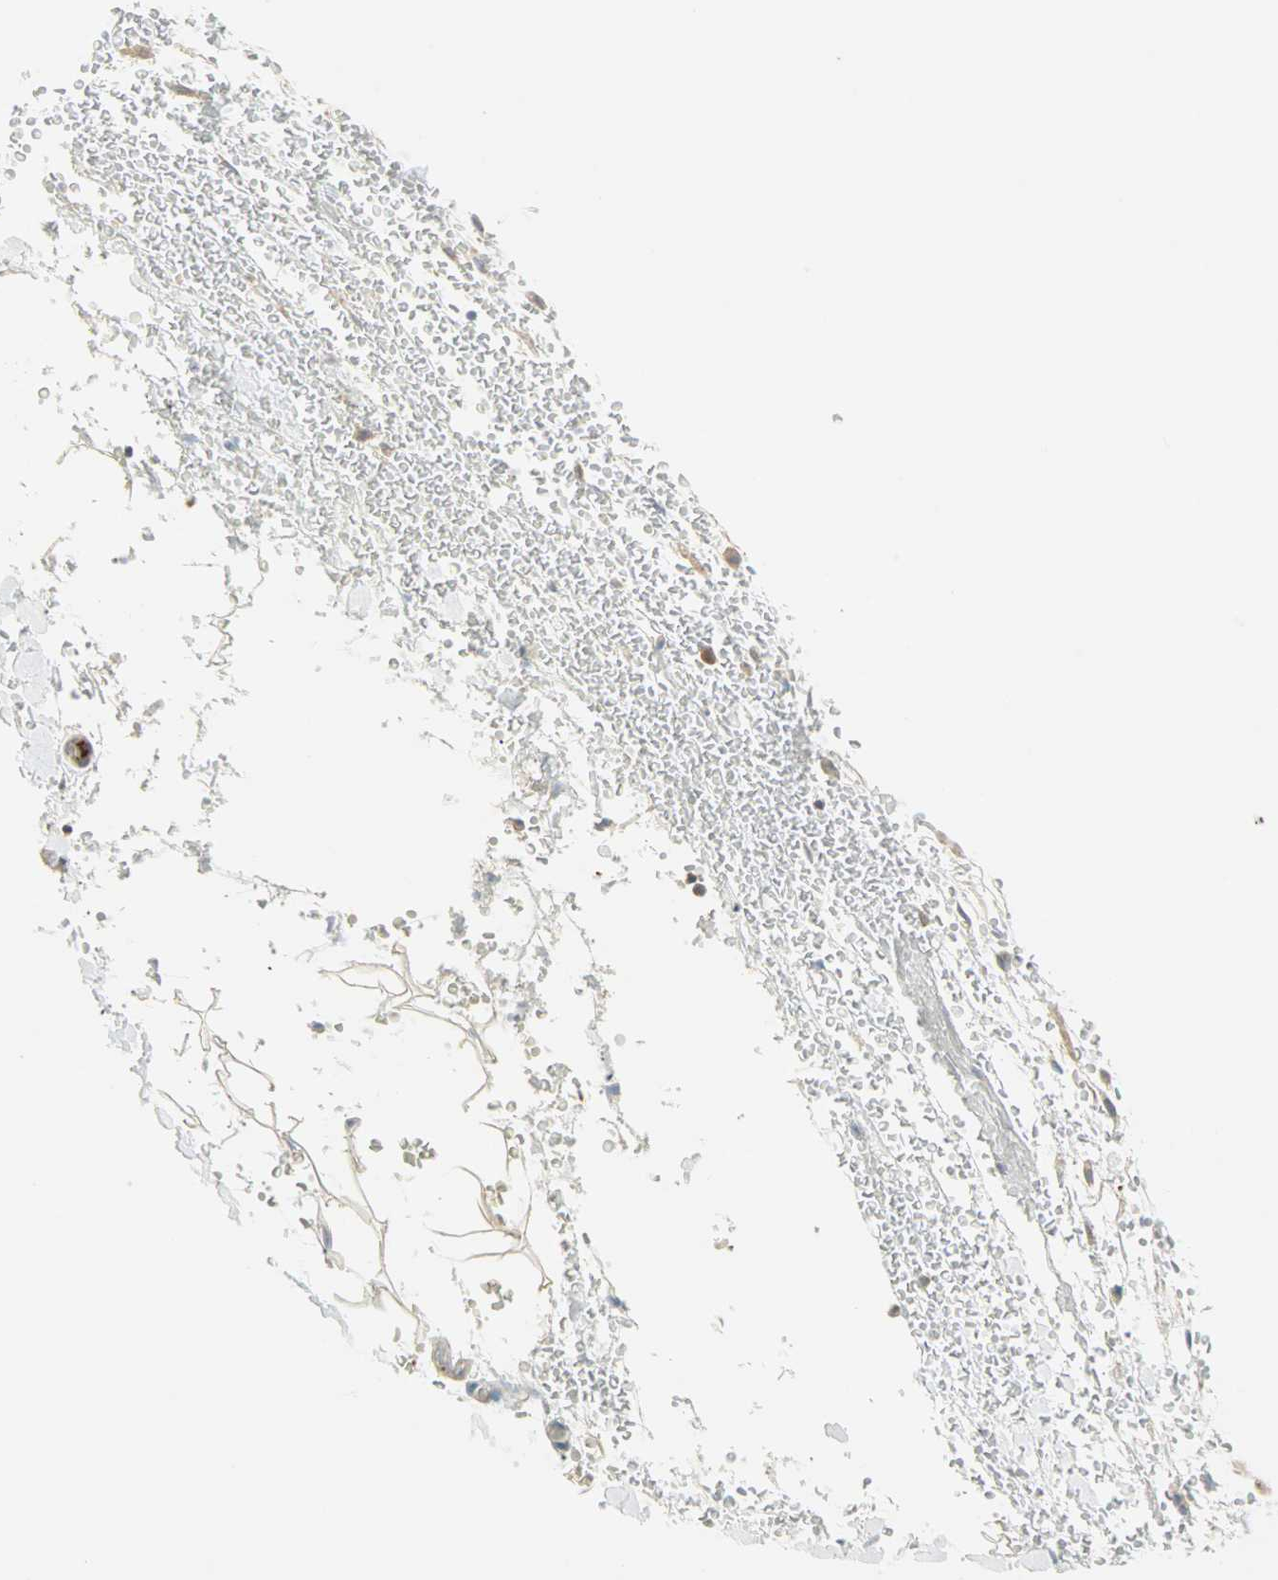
{"staining": {"intensity": "negative", "quantity": "none", "location": "none"}, "tissue": "adipose tissue", "cell_type": "Adipocytes", "image_type": "normal", "snomed": [{"axis": "morphology", "description": "Normal tissue, NOS"}, {"axis": "morphology", "description": "Inflammation, NOS"}, {"axis": "topography", "description": "Breast"}], "caption": "The histopathology image demonstrates no significant staining in adipocytes of adipose tissue. (Brightfield microscopy of DAB (3,3'-diaminobenzidine) immunohistochemistry at high magnification).", "gene": "RAD18", "patient": {"sex": "female", "age": 65}}